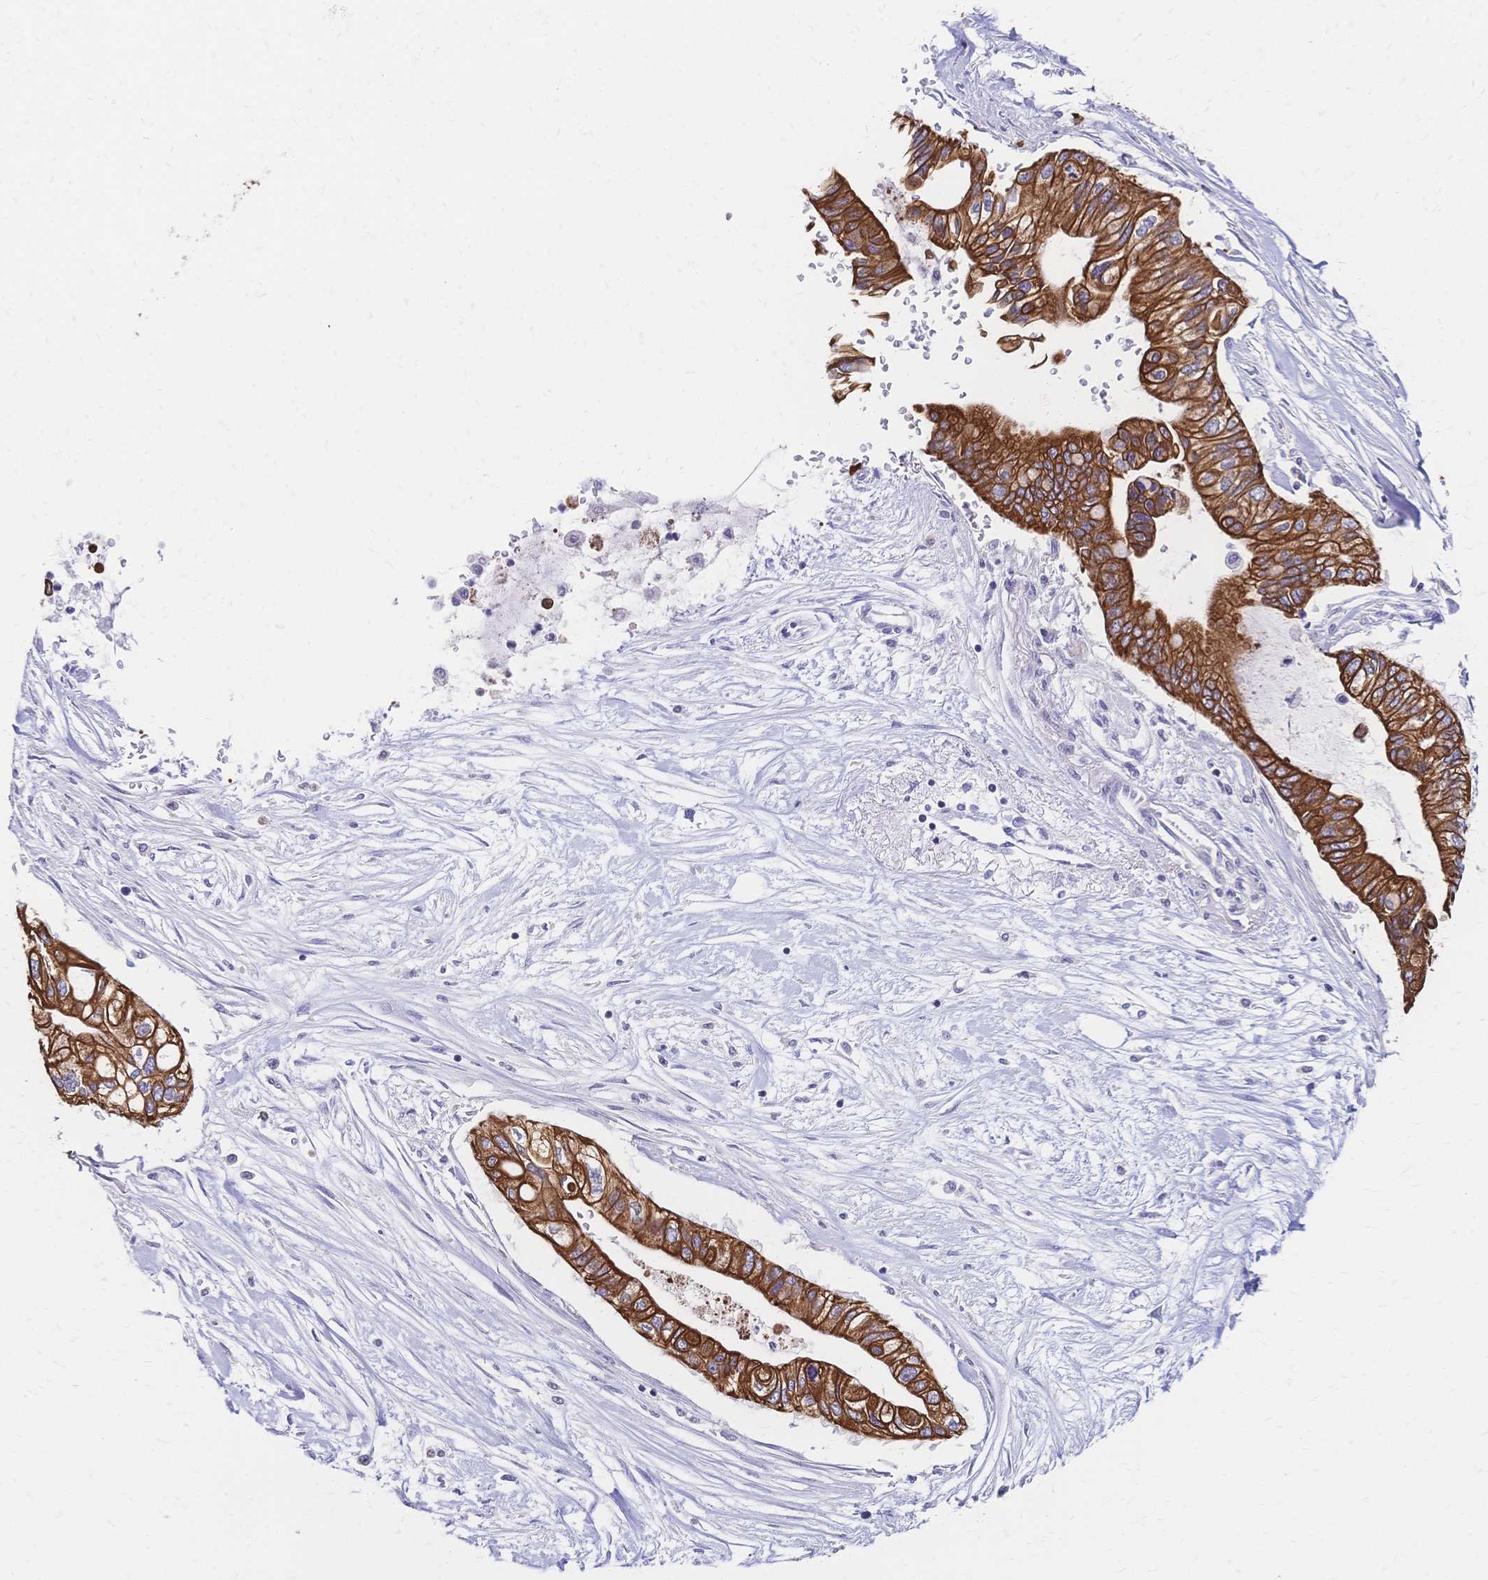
{"staining": {"intensity": "strong", "quantity": ">75%", "location": "cytoplasmic/membranous"}, "tissue": "pancreatic cancer", "cell_type": "Tumor cells", "image_type": "cancer", "snomed": [{"axis": "morphology", "description": "Adenocarcinoma, NOS"}, {"axis": "topography", "description": "Pancreas"}], "caption": "There is high levels of strong cytoplasmic/membranous positivity in tumor cells of pancreatic cancer (adenocarcinoma), as demonstrated by immunohistochemical staining (brown color).", "gene": "DTNB", "patient": {"sex": "female", "age": 77}}